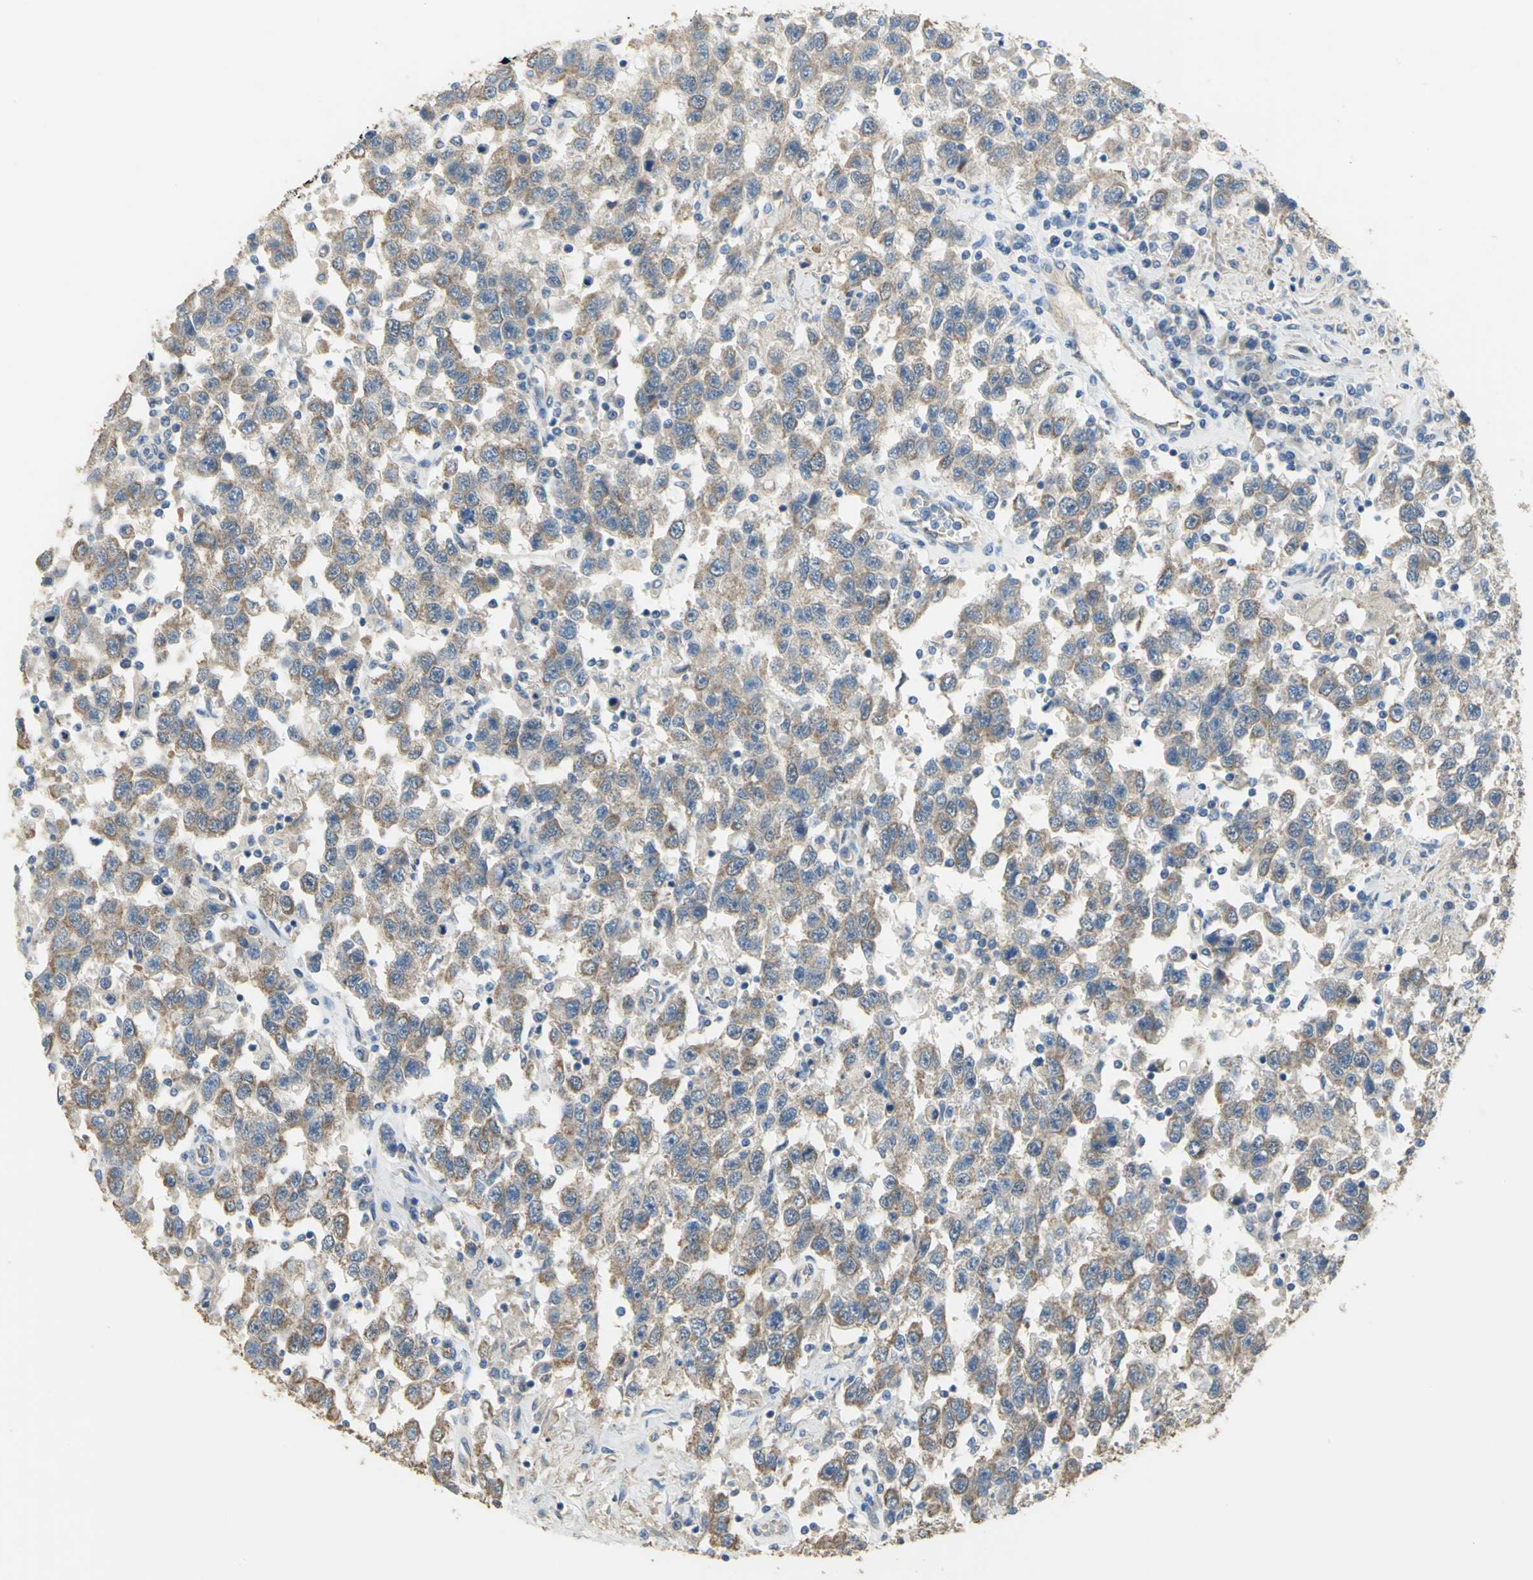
{"staining": {"intensity": "moderate", "quantity": ">75%", "location": "cytoplasmic/membranous"}, "tissue": "testis cancer", "cell_type": "Tumor cells", "image_type": "cancer", "snomed": [{"axis": "morphology", "description": "Seminoma, NOS"}, {"axis": "topography", "description": "Testis"}], "caption": "Tumor cells display medium levels of moderate cytoplasmic/membranous staining in about >75% of cells in human testis cancer. (Stains: DAB in brown, nuclei in blue, Microscopy: brightfield microscopy at high magnification).", "gene": "HTR1F", "patient": {"sex": "male", "age": 41}}